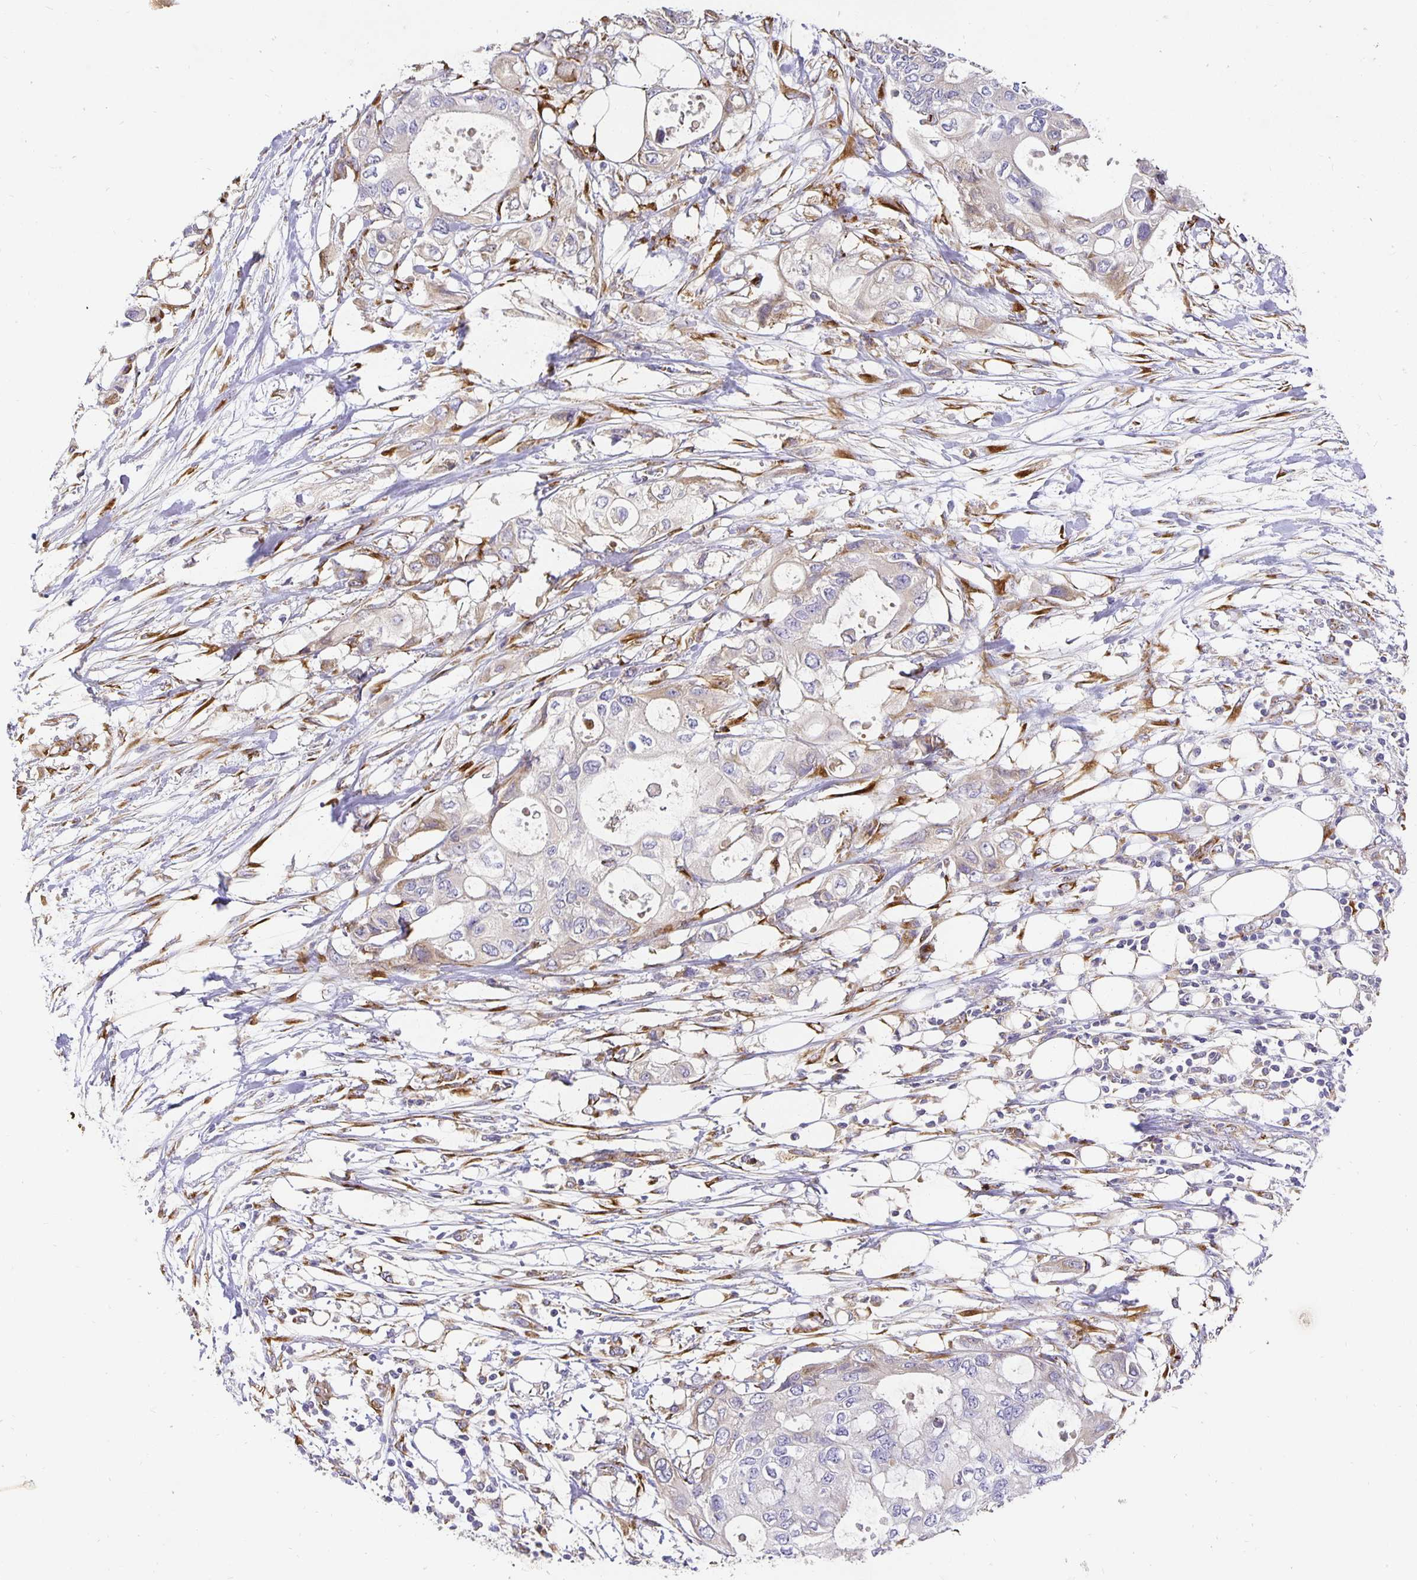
{"staining": {"intensity": "negative", "quantity": "none", "location": "none"}, "tissue": "pancreatic cancer", "cell_type": "Tumor cells", "image_type": "cancer", "snomed": [{"axis": "morphology", "description": "Adenocarcinoma, NOS"}, {"axis": "topography", "description": "Pancreas"}], "caption": "Photomicrograph shows no significant protein staining in tumor cells of adenocarcinoma (pancreatic).", "gene": "PLOD1", "patient": {"sex": "female", "age": 63}}